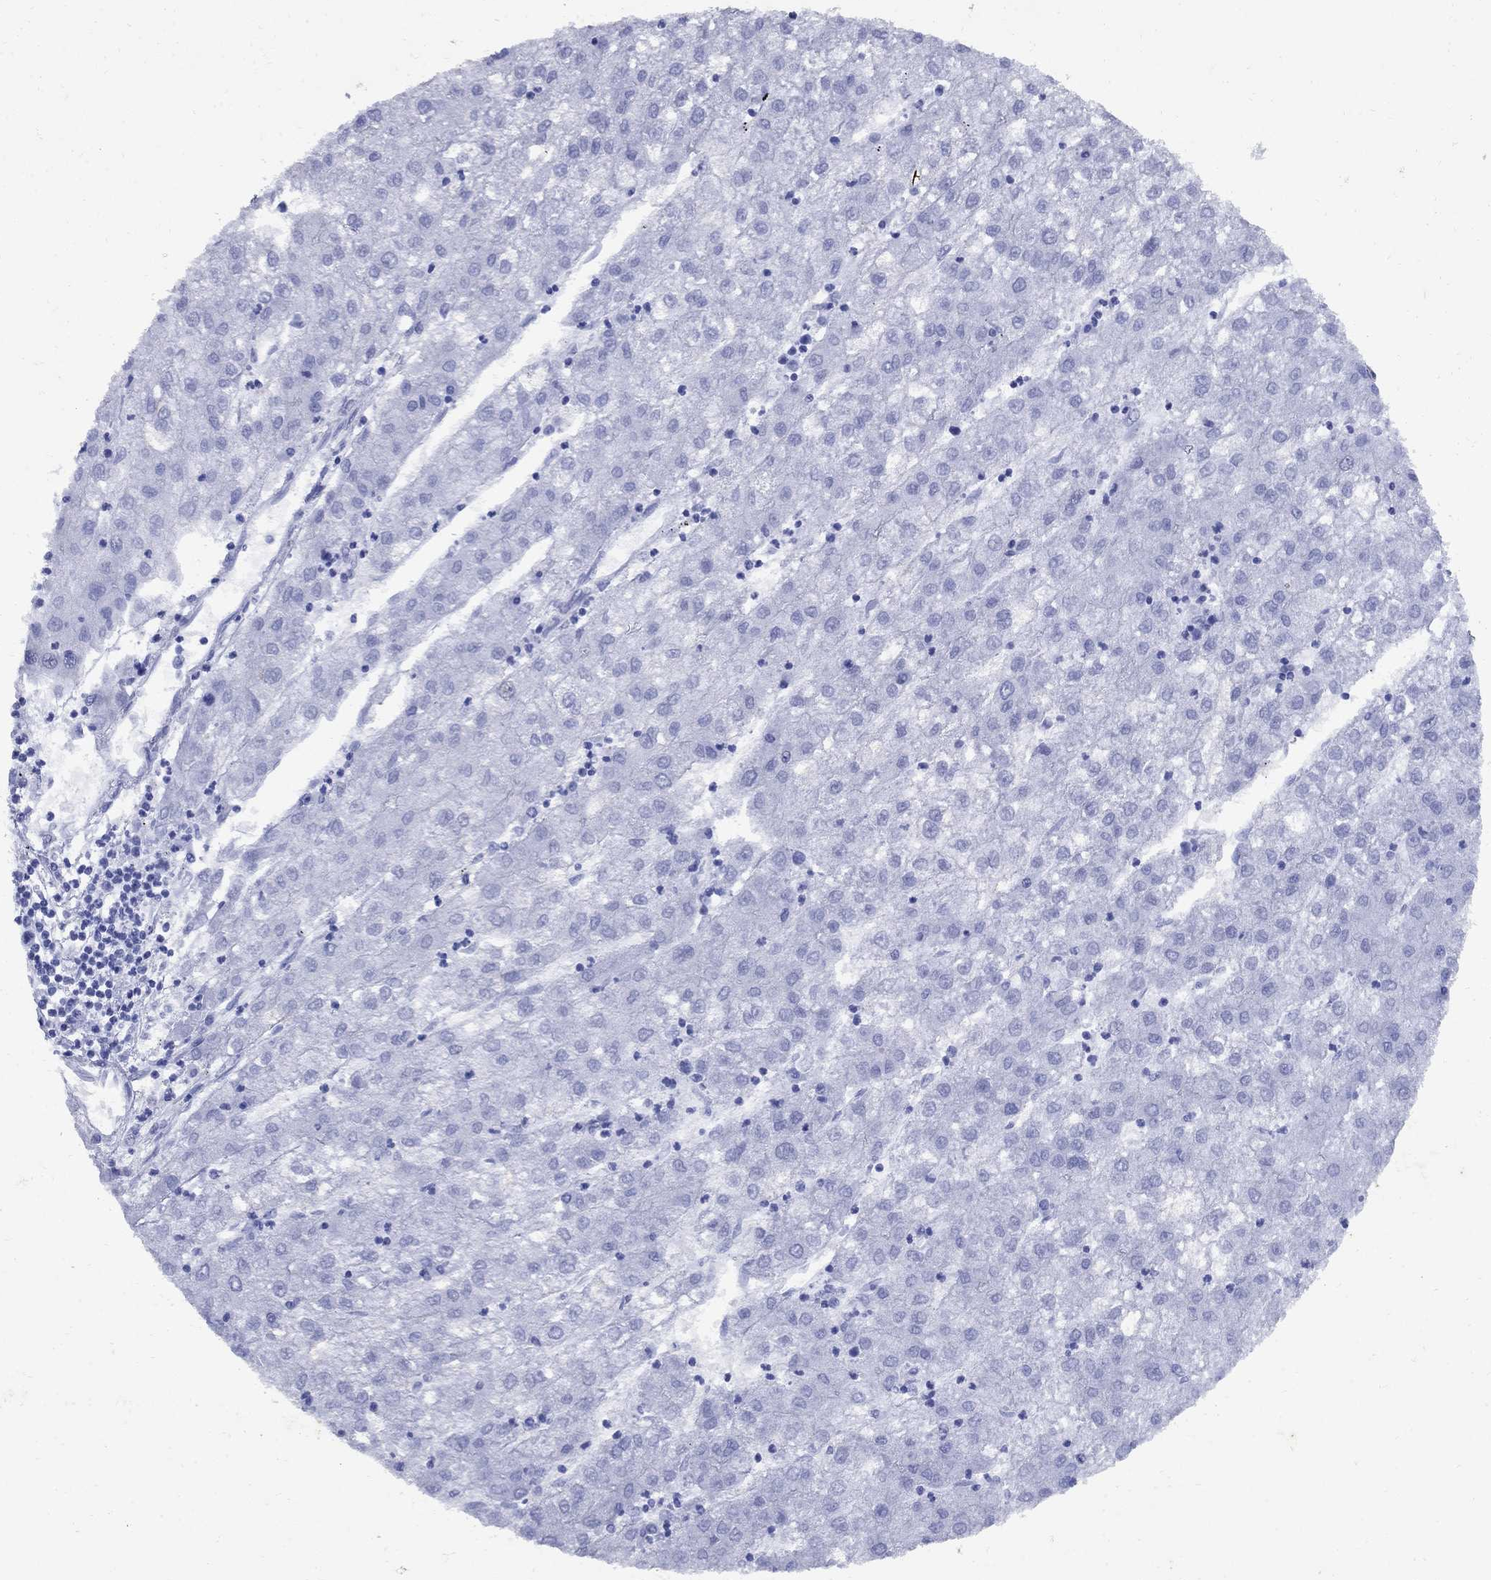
{"staining": {"intensity": "negative", "quantity": "none", "location": "none"}, "tissue": "liver cancer", "cell_type": "Tumor cells", "image_type": "cancer", "snomed": [{"axis": "morphology", "description": "Carcinoma, Hepatocellular, NOS"}, {"axis": "topography", "description": "Liver"}], "caption": "Immunohistochemistry (IHC) histopathology image of neoplastic tissue: human hepatocellular carcinoma (liver) stained with DAB (3,3'-diaminobenzidine) exhibits no significant protein expression in tumor cells.", "gene": "CD1A", "patient": {"sex": "male", "age": 72}}